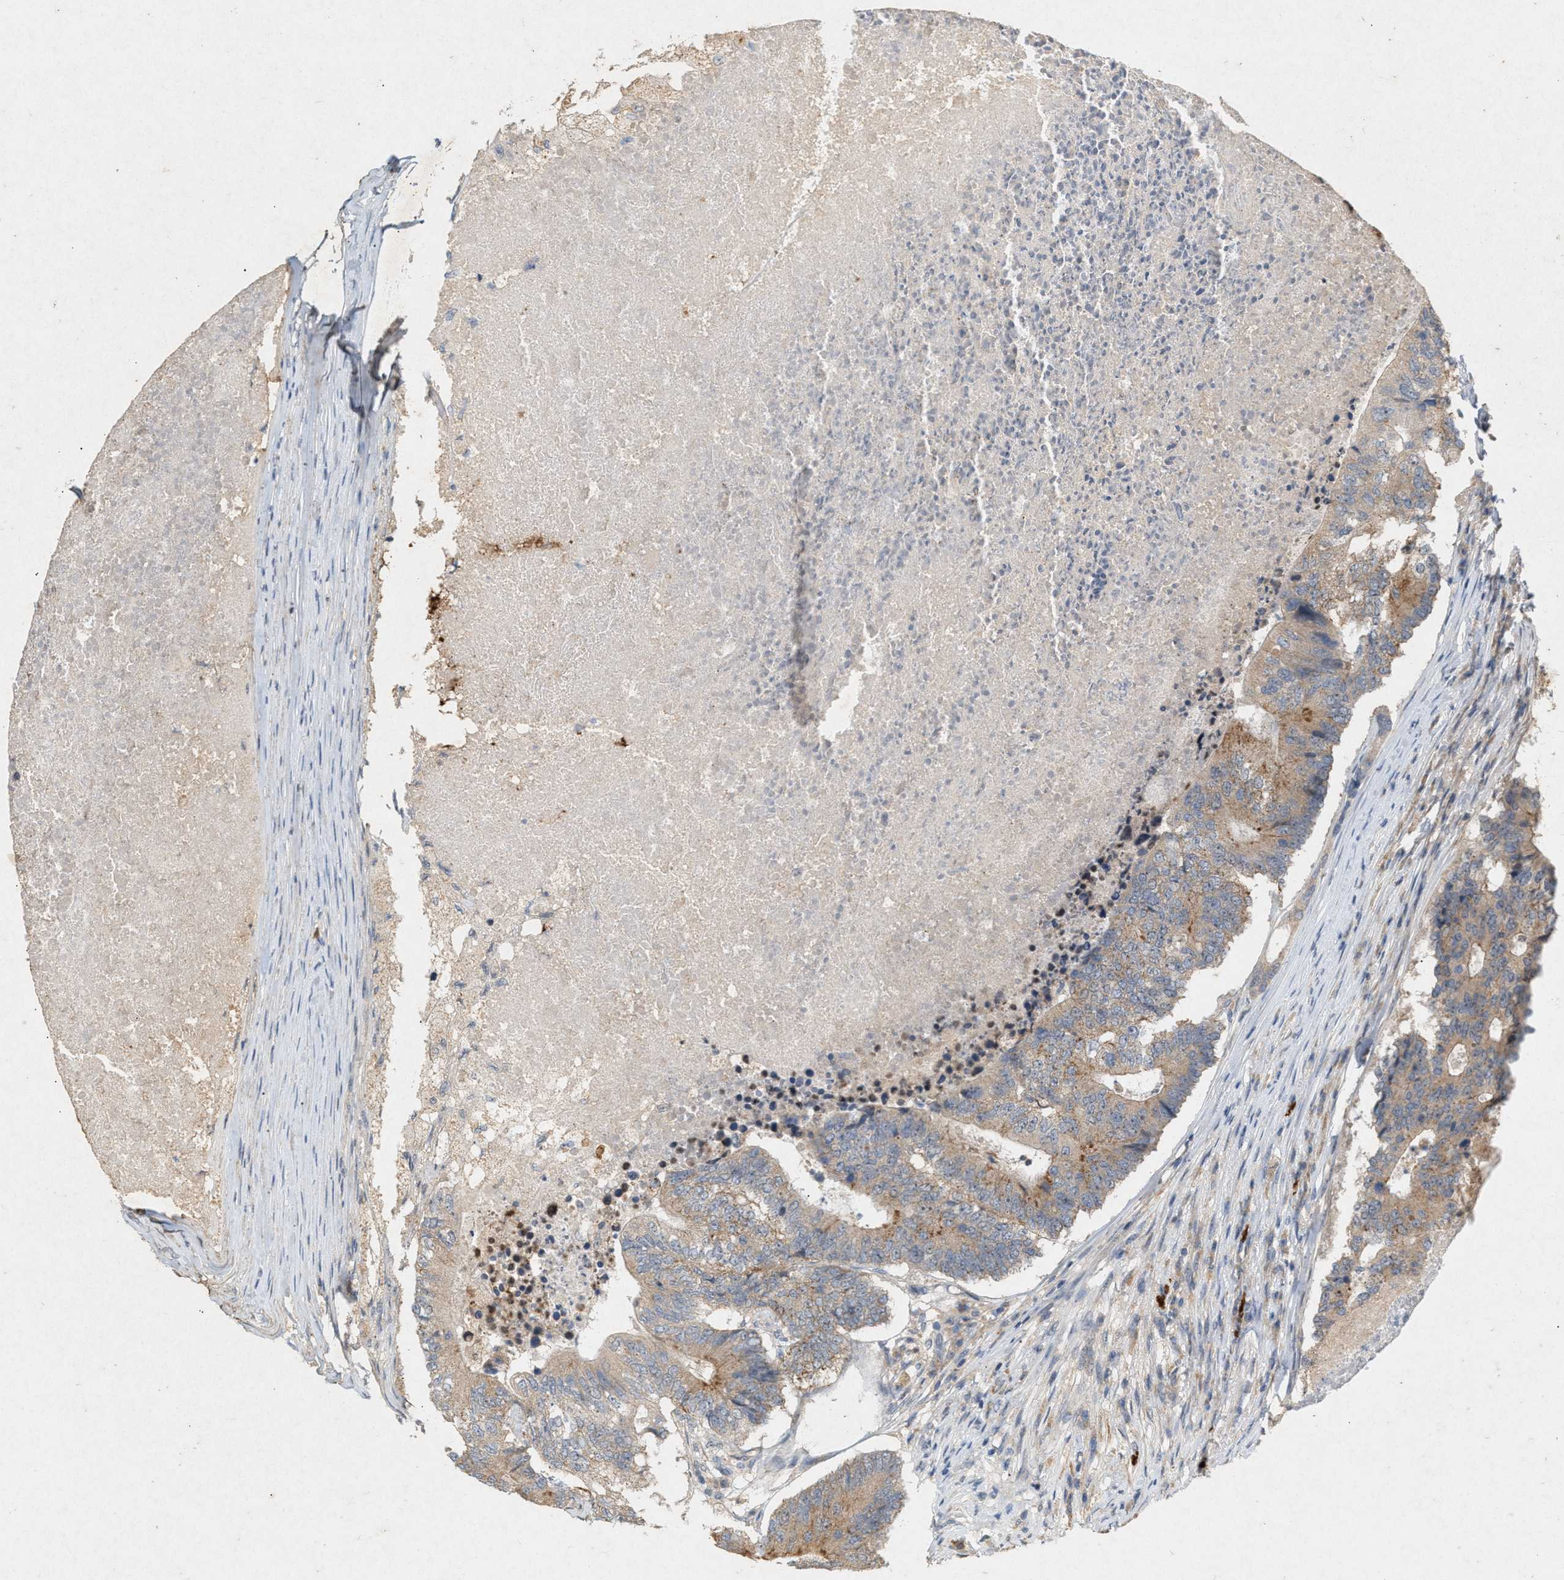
{"staining": {"intensity": "moderate", "quantity": "25%-75%", "location": "cytoplasmic/membranous"}, "tissue": "colorectal cancer", "cell_type": "Tumor cells", "image_type": "cancer", "snomed": [{"axis": "morphology", "description": "Adenocarcinoma, NOS"}, {"axis": "topography", "description": "Colon"}], "caption": "Moderate cytoplasmic/membranous positivity is present in approximately 25%-75% of tumor cells in colorectal adenocarcinoma.", "gene": "DCAF7", "patient": {"sex": "female", "age": 67}}